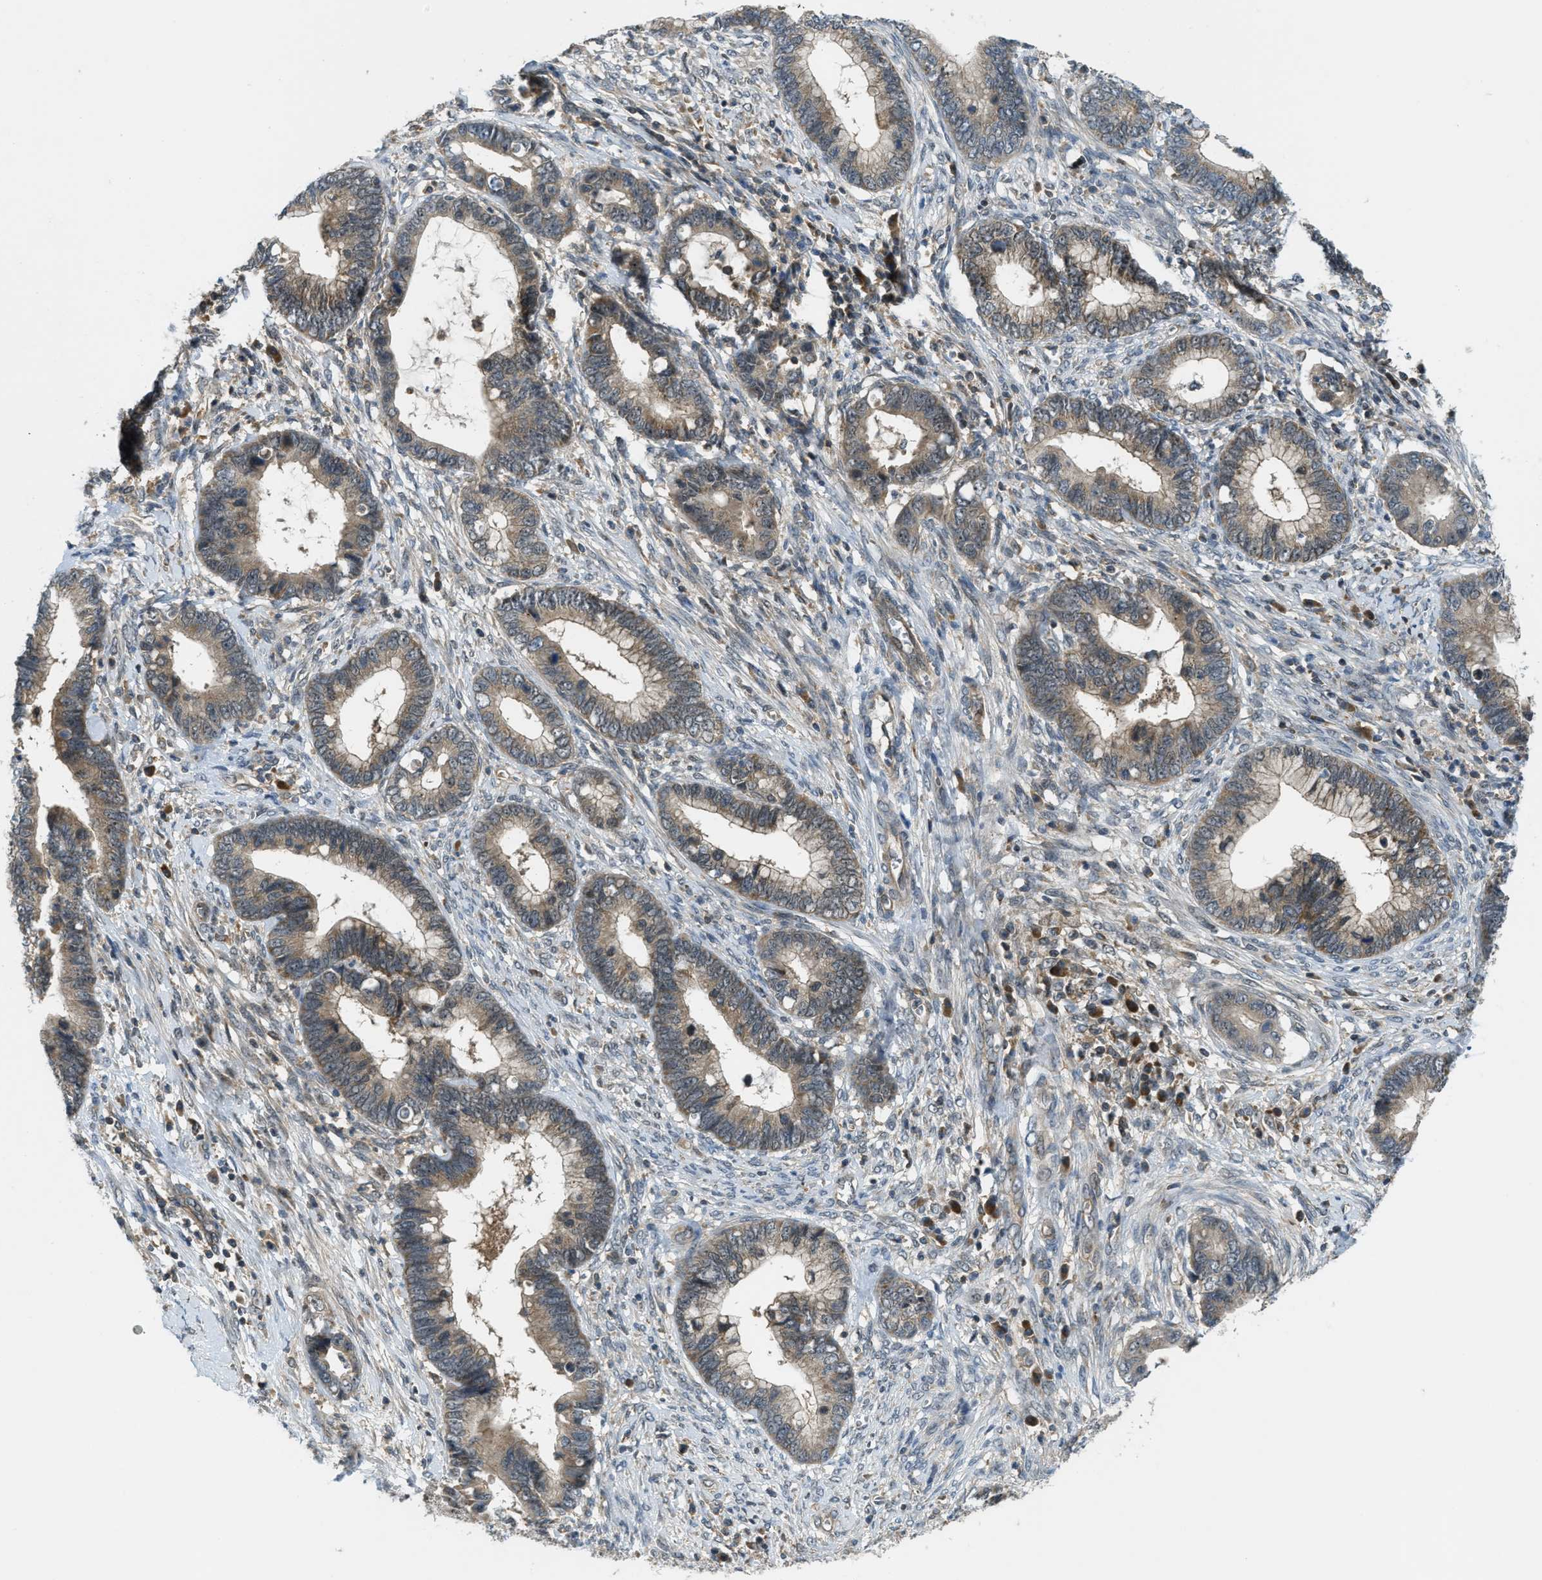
{"staining": {"intensity": "weak", "quantity": ">75%", "location": "cytoplasmic/membranous"}, "tissue": "cervical cancer", "cell_type": "Tumor cells", "image_type": "cancer", "snomed": [{"axis": "morphology", "description": "Adenocarcinoma, NOS"}, {"axis": "topography", "description": "Cervix"}], "caption": "Protein analysis of cervical cancer tissue displays weak cytoplasmic/membranous positivity in approximately >75% of tumor cells. The staining is performed using DAB brown chromogen to label protein expression. The nuclei are counter-stained blue using hematoxylin.", "gene": "ZNF71", "patient": {"sex": "female", "age": 44}}